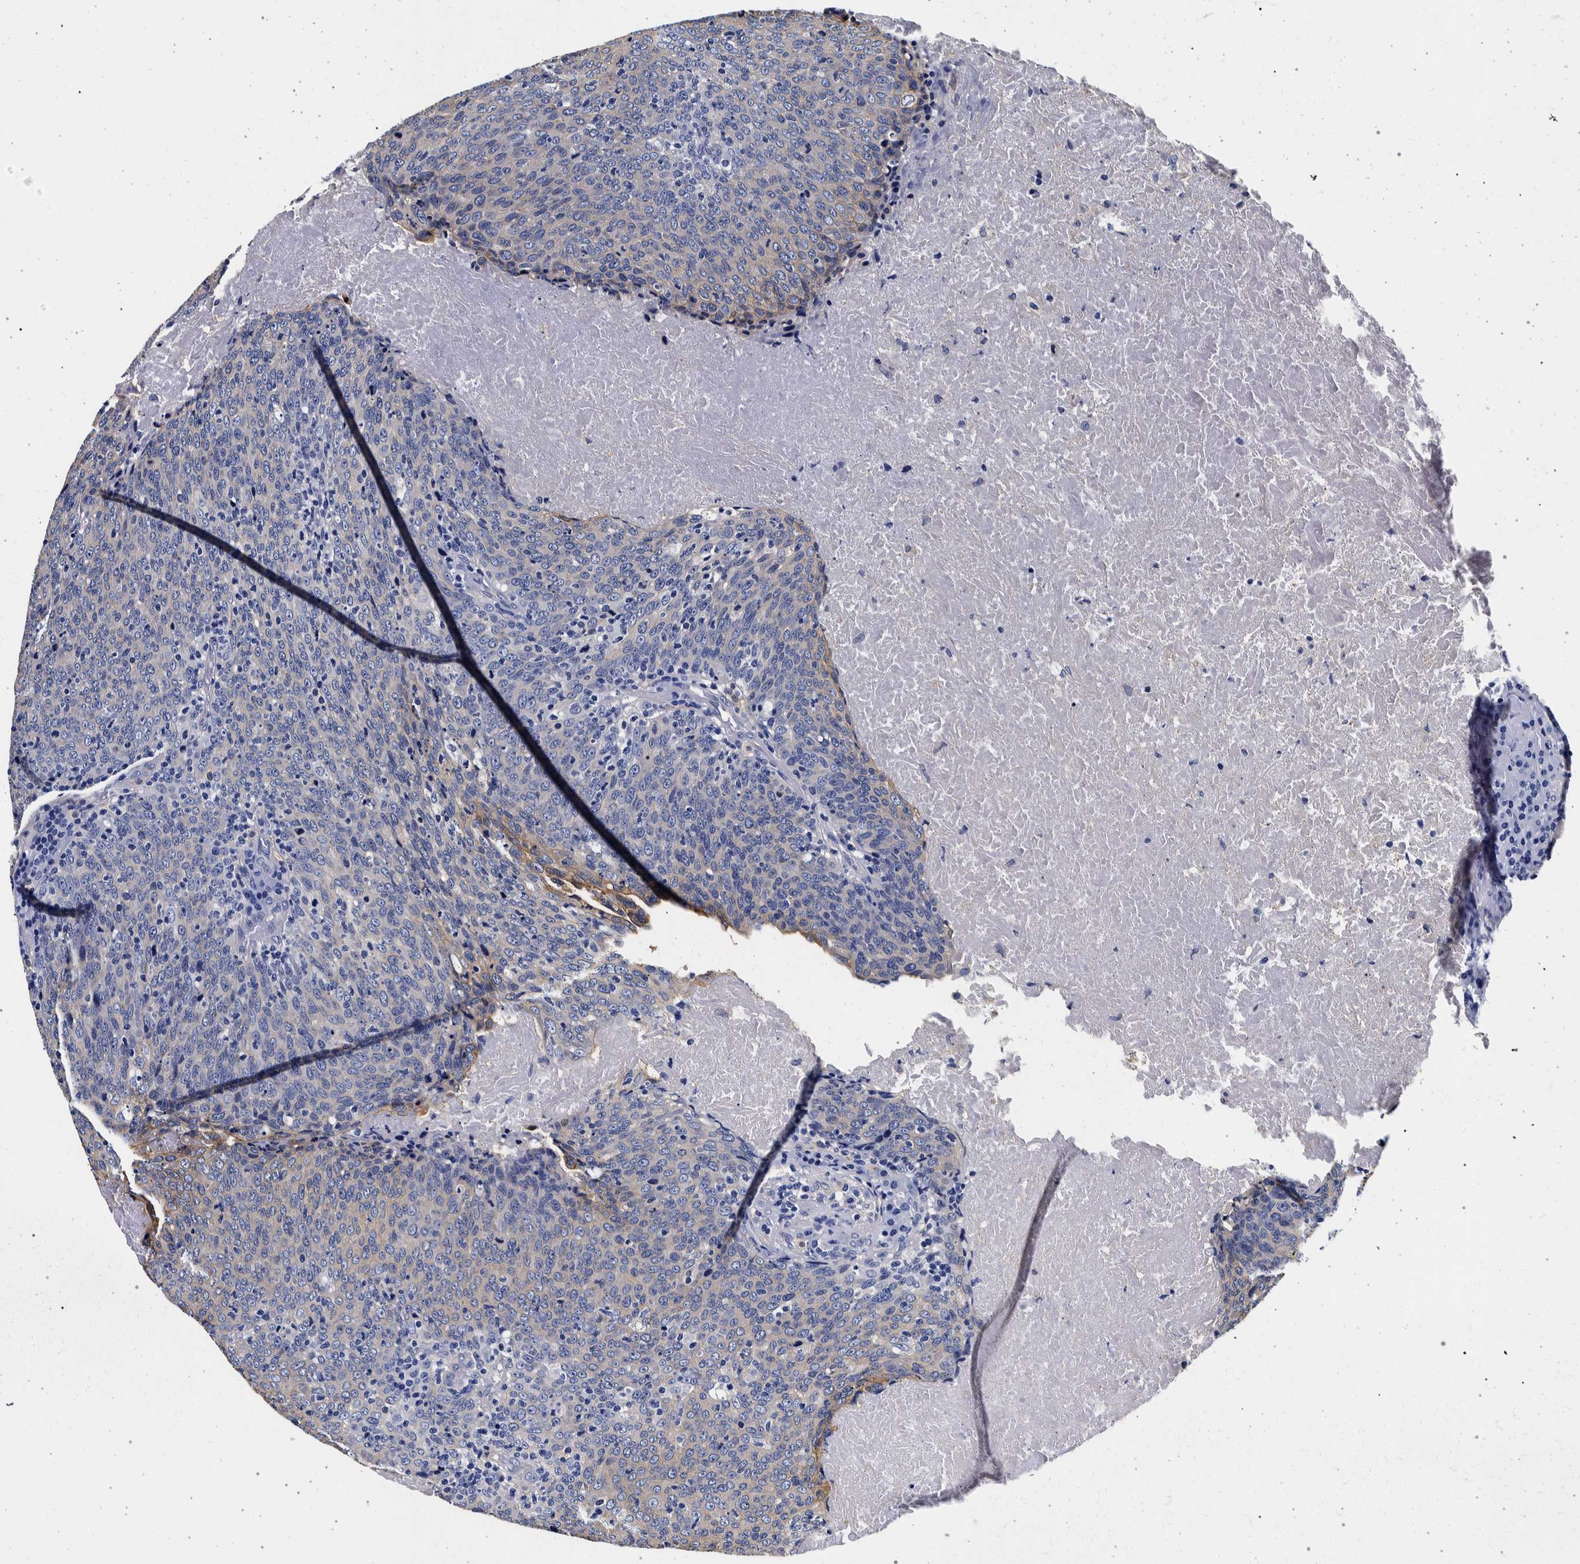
{"staining": {"intensity": "weak", "quantity": "<25%", "location": "cytoplasmic/membranous"}, "tissue": "head and neck cancer", "cell_type": "Tumor cells", "image_type": "cancer", "snomed": [{"axis": "morphology", "description": "Squamous cell carcinoma, NOS"}, {"axis": "morphology", "description": "Squamous cell carcinoma, metastatic, NOS"}, {"axis": "topography", "description": "Lymph node"}, {"axis": "topography", "description": "Head-Neck"}], "caption": "Immunohistochemical staining of human head and neck cancer (squamous cell carcinoma) demonstrates no significant staining in tumor cells.", "gene": "NIBAN2", "patient": {"sex": "male", "age": 62}}